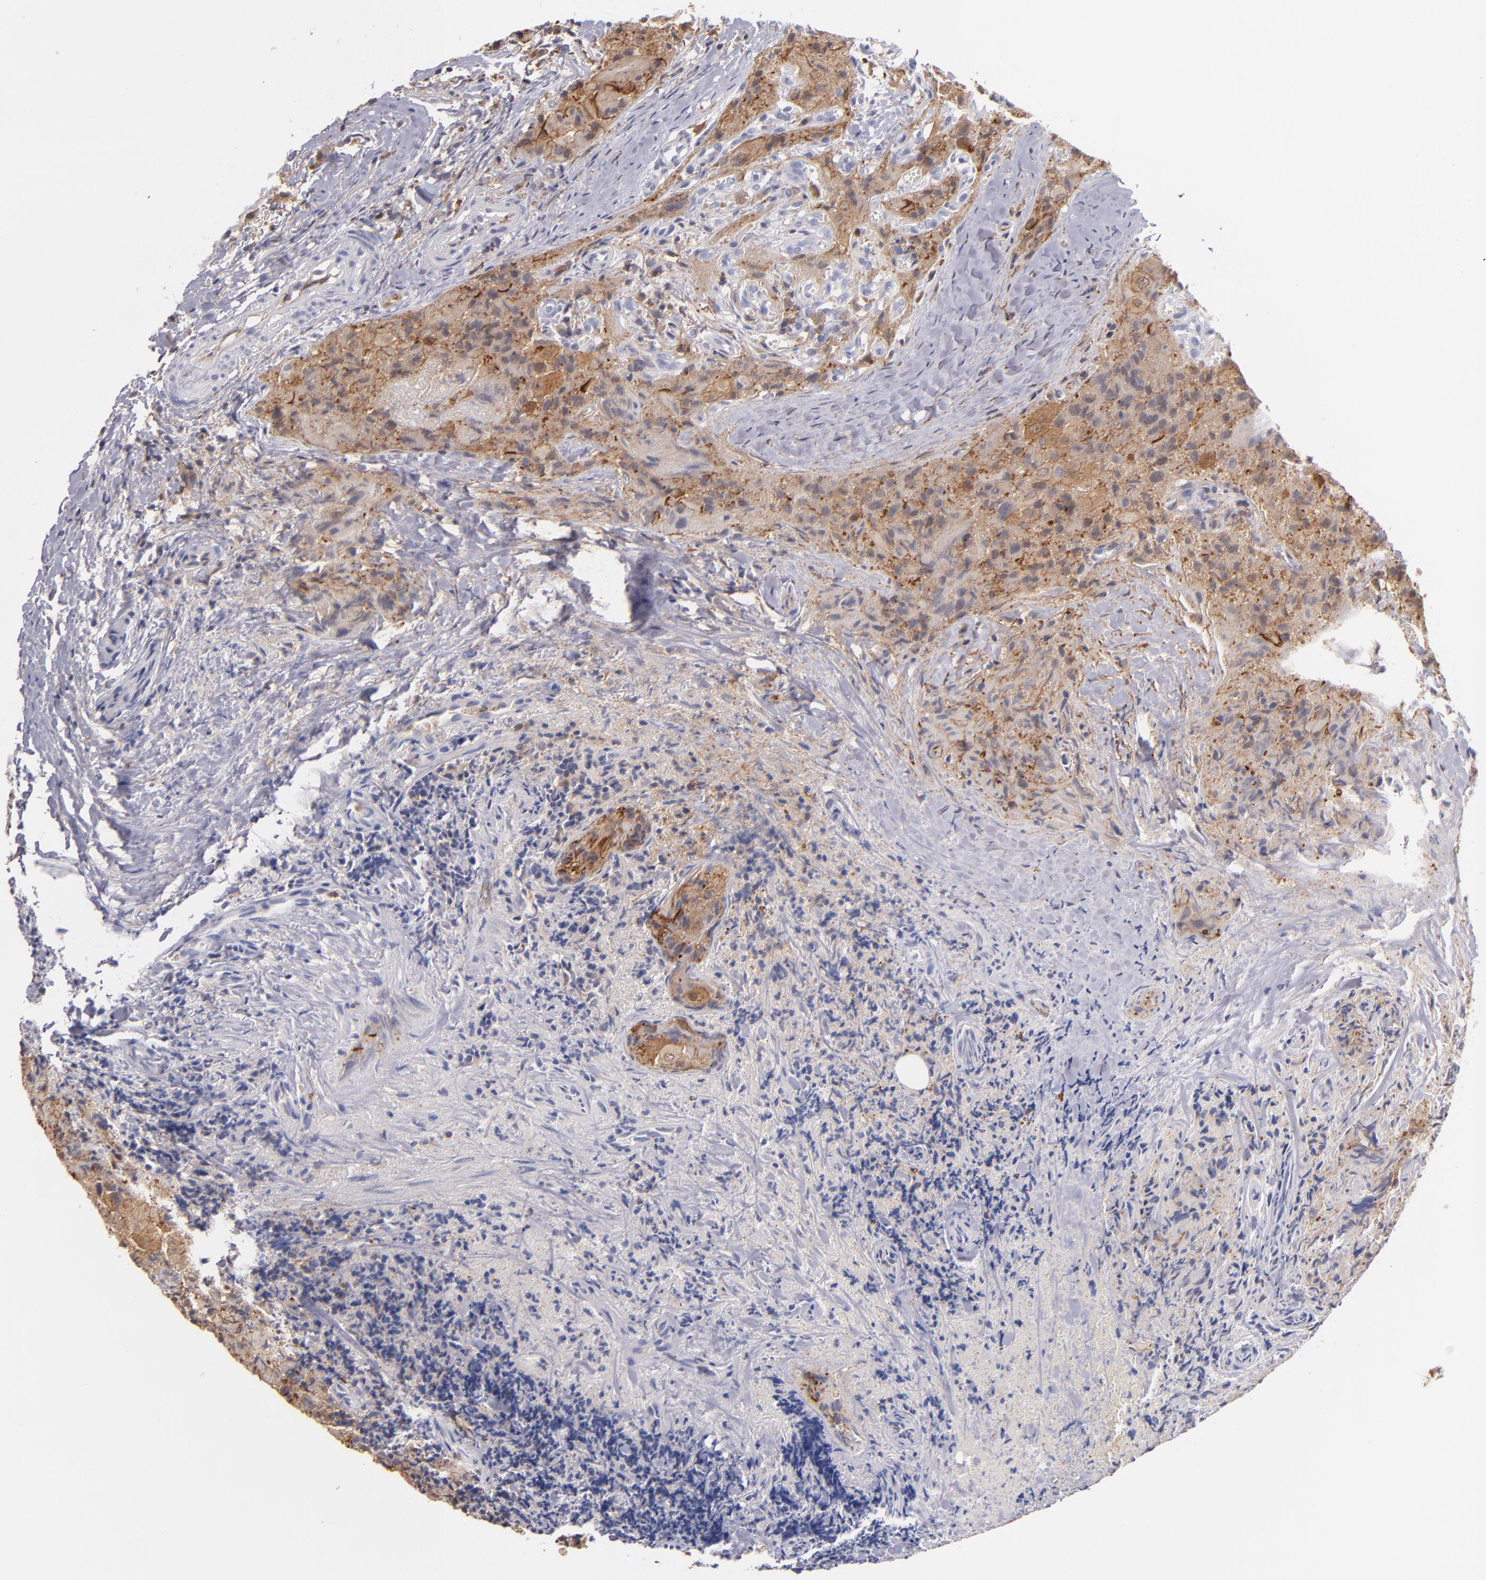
{"staining": {"intensity": "strong", "quantity": ">75%", "location": "cytoplasmic/membranous"}, "tissue": "thyroid cancer", "cell_type": "Tumor cells", "image_type": "cancer", "snomed": [{"axis": "morphology", "description": "Papillary adenocarcinoma, NOS"}, {"axis": "topography", "description": "Thyroid gland"}], "caption": "The immunohistochemical stain shows strong cytoplasmic/membranous staining in tumor cells of thyroid papillary adenocarcinoma tissue. (DAB (3,3'-diaminobenzidine) IHC with brightfield microscopy, high magnification).", "gene": "PRKCD", "patient": {"sex": "female", "age": 71}}